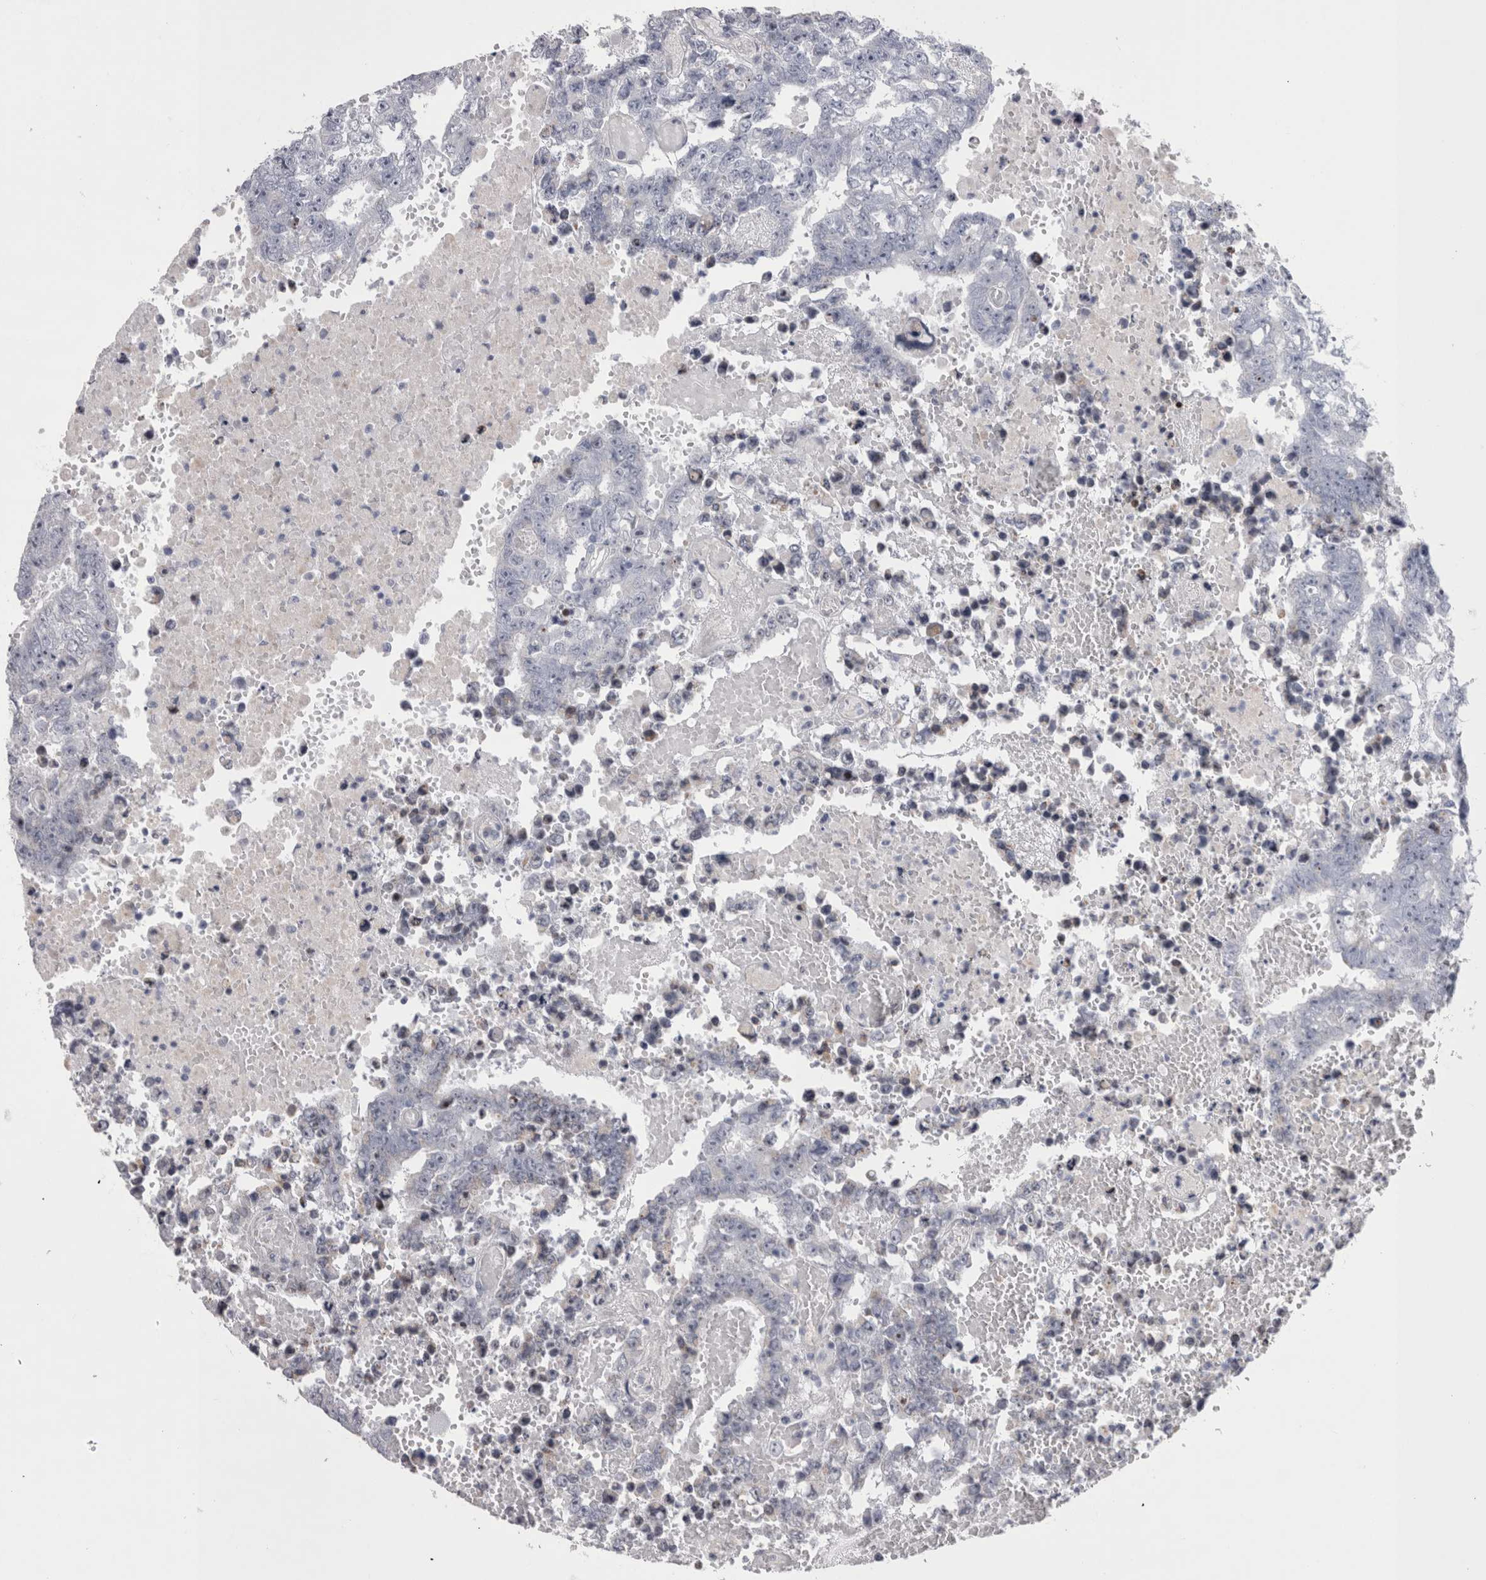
{"staining": {"intensity": "negative", "quantity": "none", "location": "none"}, "tissue": "testis cancer", "cell_type": "Tumor cells", "image_type": "cancer", "snomed": [{"axis": "morphology", "description": "Carcinoma, Embryonal, NOS"}, {"axis": "topography", "description": "Testis"}], "caption": "High power microscopy micrograph of an immunohistochemistry (IHC) micrograph of embryonal carcinoma (testis), revealing no significant expression in tumor cells.", "gene": "PWP2", "patient": {"sex": "male", "age": 25}}